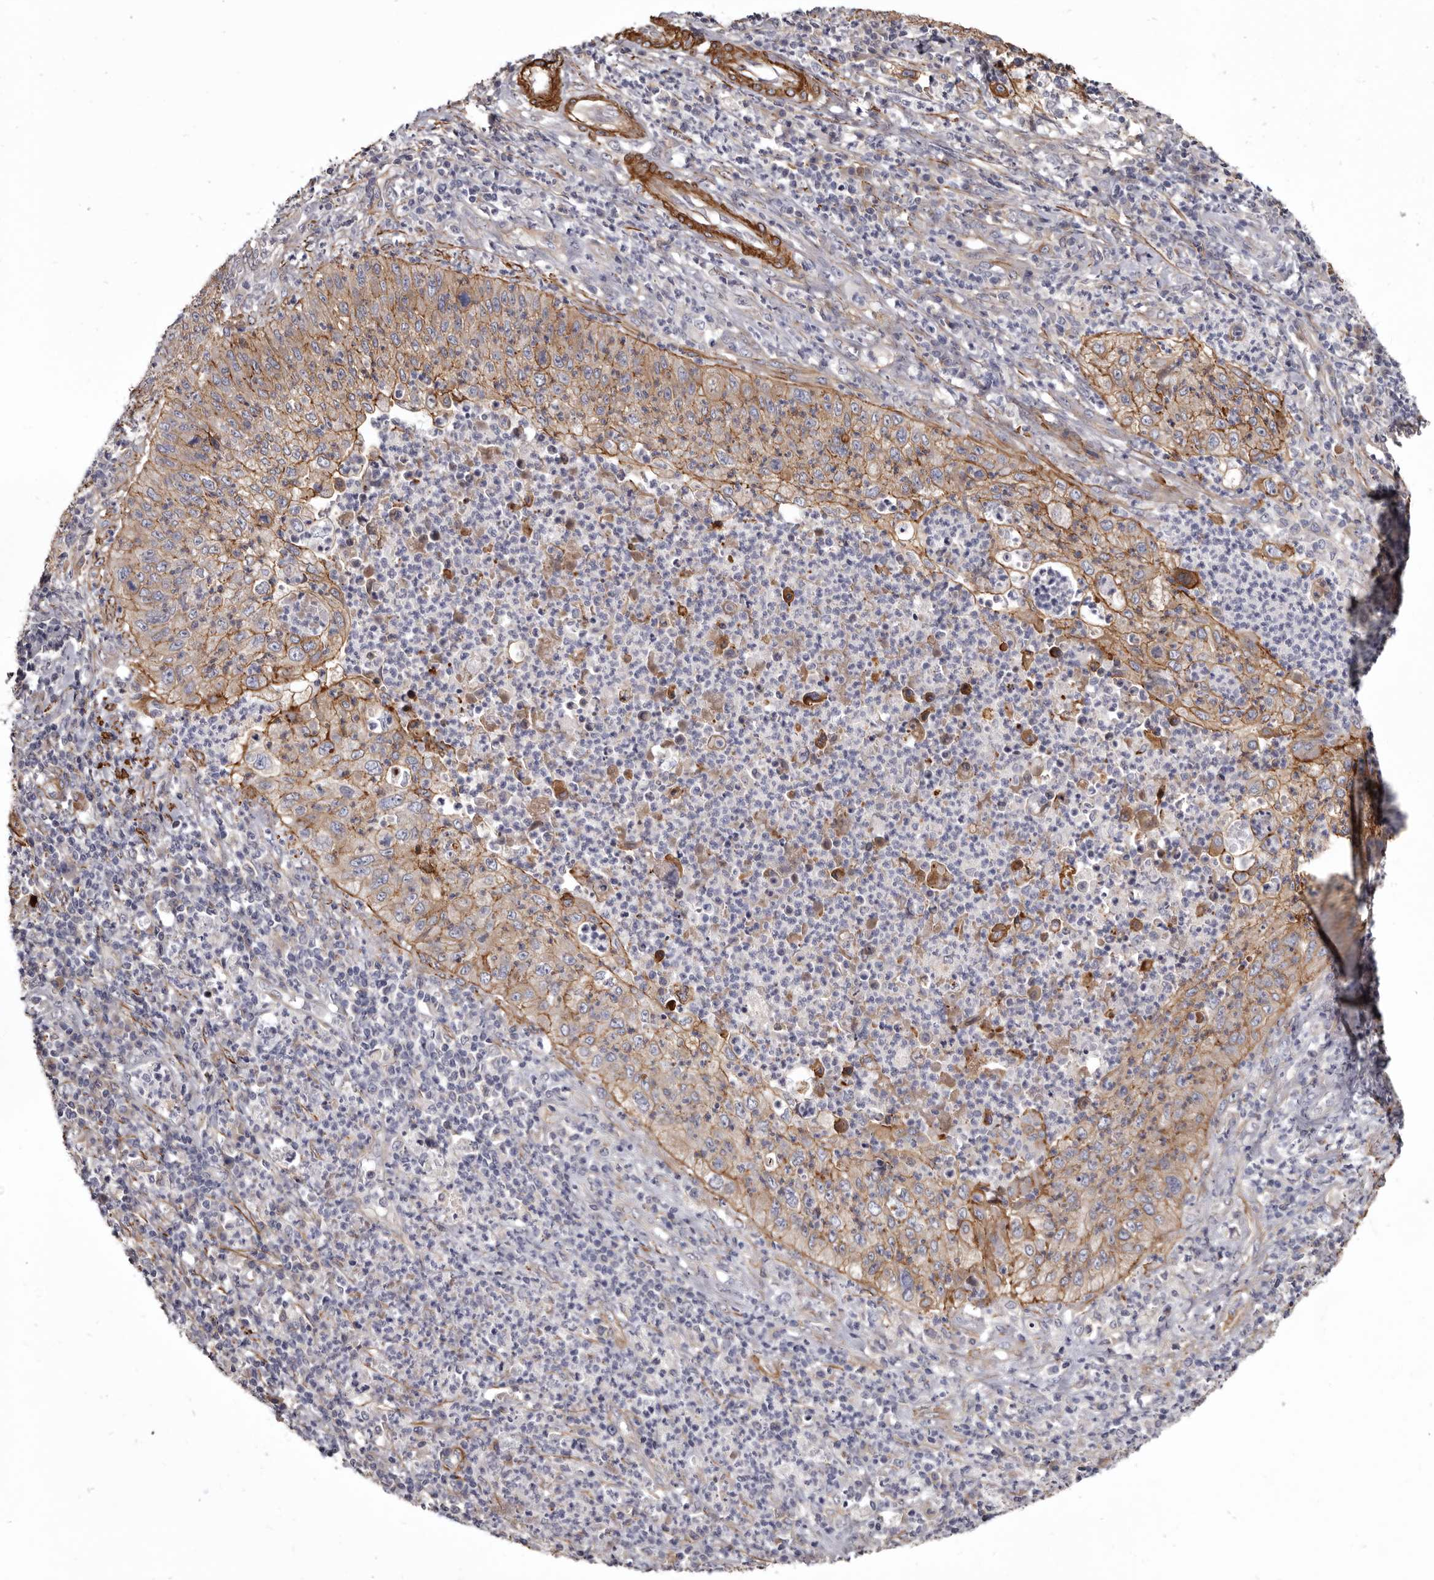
{"staining": {"intensity": "moderate", "quantity": "25%-75%", "location": "cytoplasmic/membranous"}, "tissue": "cervical cancer", "cell_type": "Tumor cells", "image_type": "cancer", "snomed": [{"axis": "morphology", "description": "Squamous cell carcinoma, NOS"}, {"axis": "topography", "description": "Cervix"}], "caption": "Tumor cells demonstrate medium levels of moderate cytoplasmic/membranous expression in approximately 25%-75% of cells in human cervical squamous cell carcinoma. The staining was performed using DAB (3,3'-diaminobenzidine) to visualize the protein expression in brown, while the nuclei were stained in blue with hematoxylin (Magnification: 20x).", "gene": "CGN", "patient": {"sex": "female", "age": 30}}